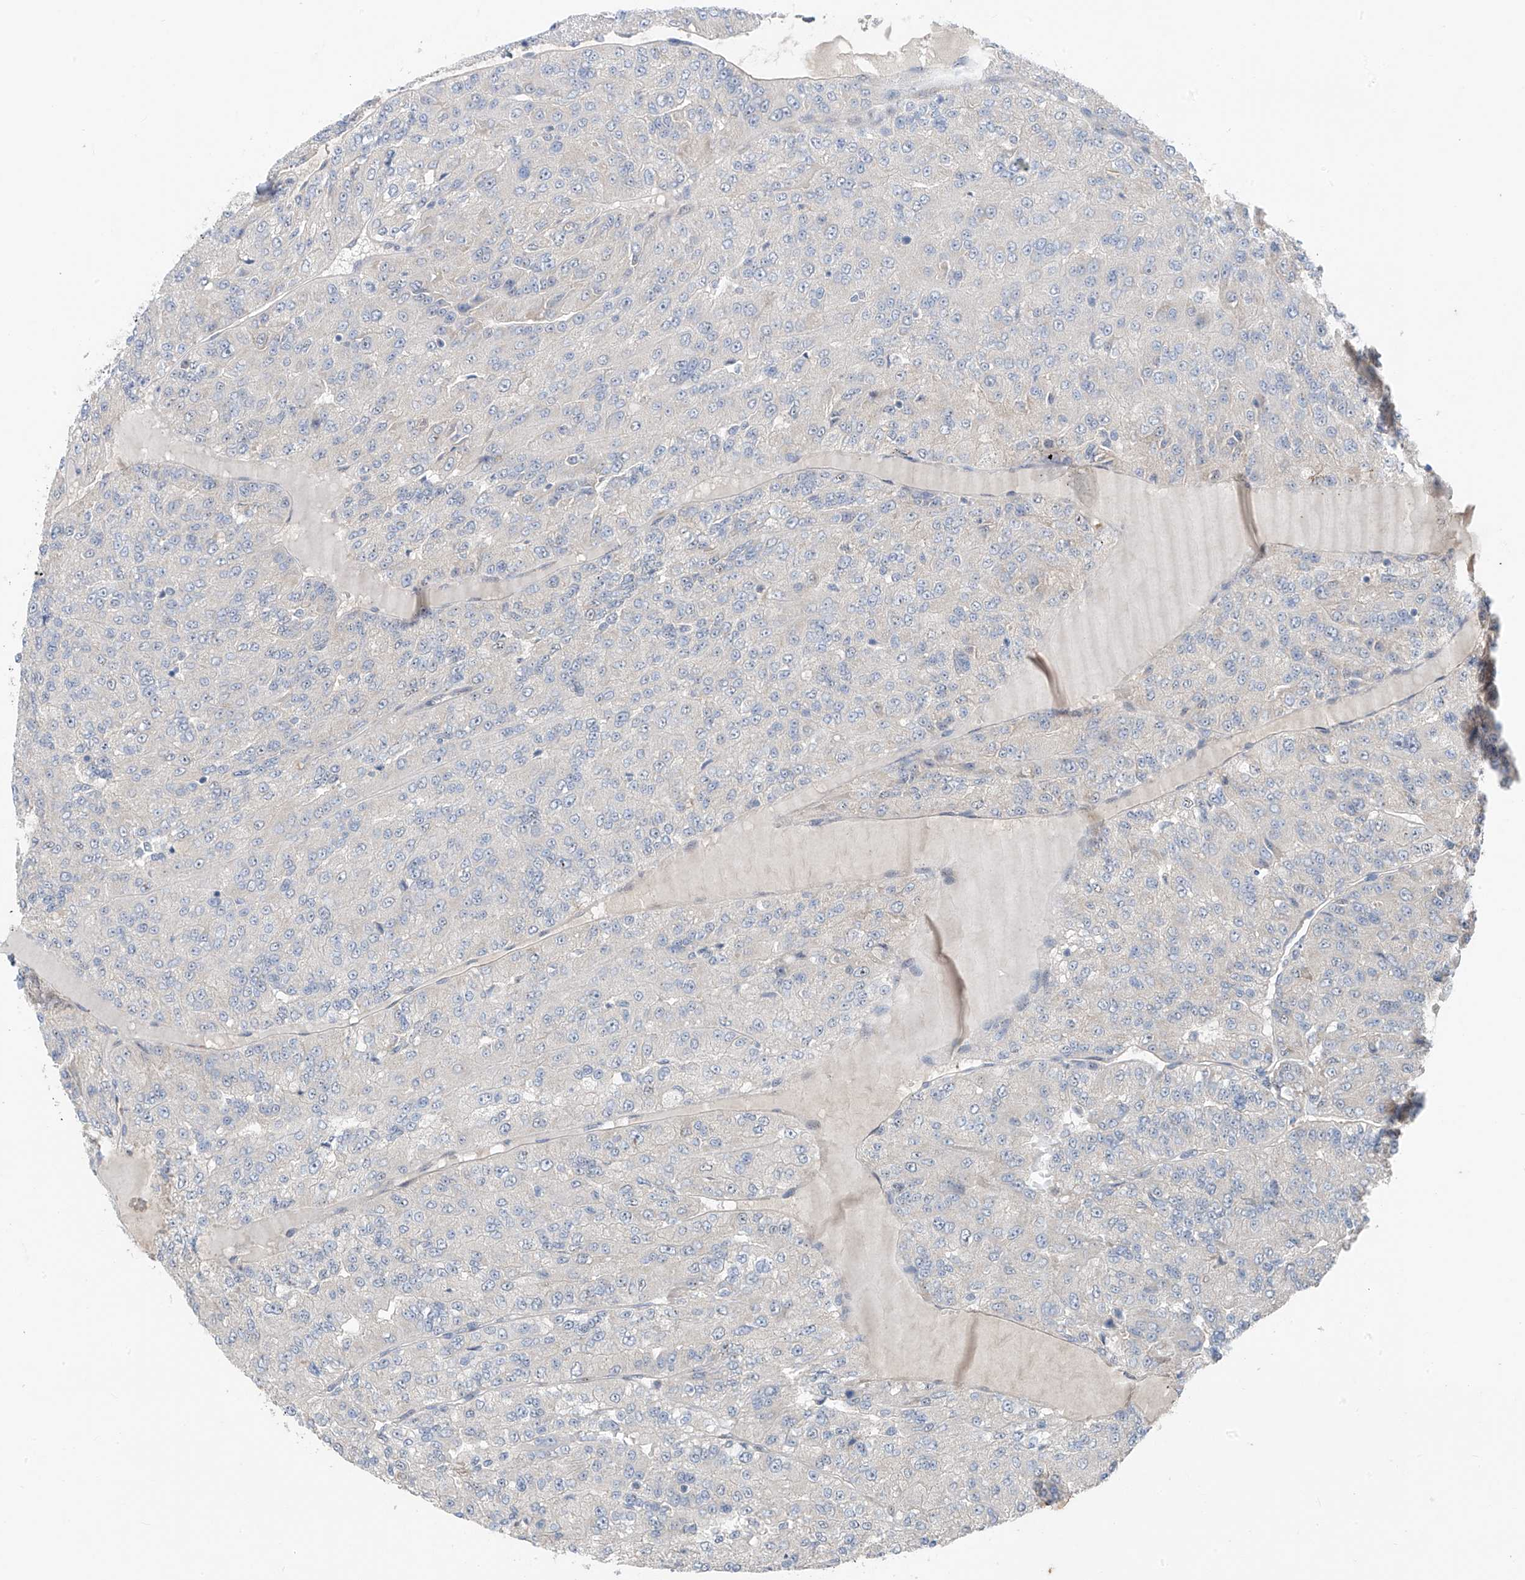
{"staining": {"intensity": "negative", "quantity": "none", "location": "none"}, "tissue": "renal cancer", "cell_type": "Tumor cells", "image_type": "cancer", "snomed": [{"axis": "morphology", "description": "Adenocarcinoma, NOS"}, {"axis": "topography", "description": "Kidney"}], "caption": "DAB (3,3'-diaminobenzidine) immunohistochemical staining of adenocarcinoma (renal) shows no significant expression in tumor cells.", "gene": "RPL4", "patient": {"sex": "female", "age": 63}}